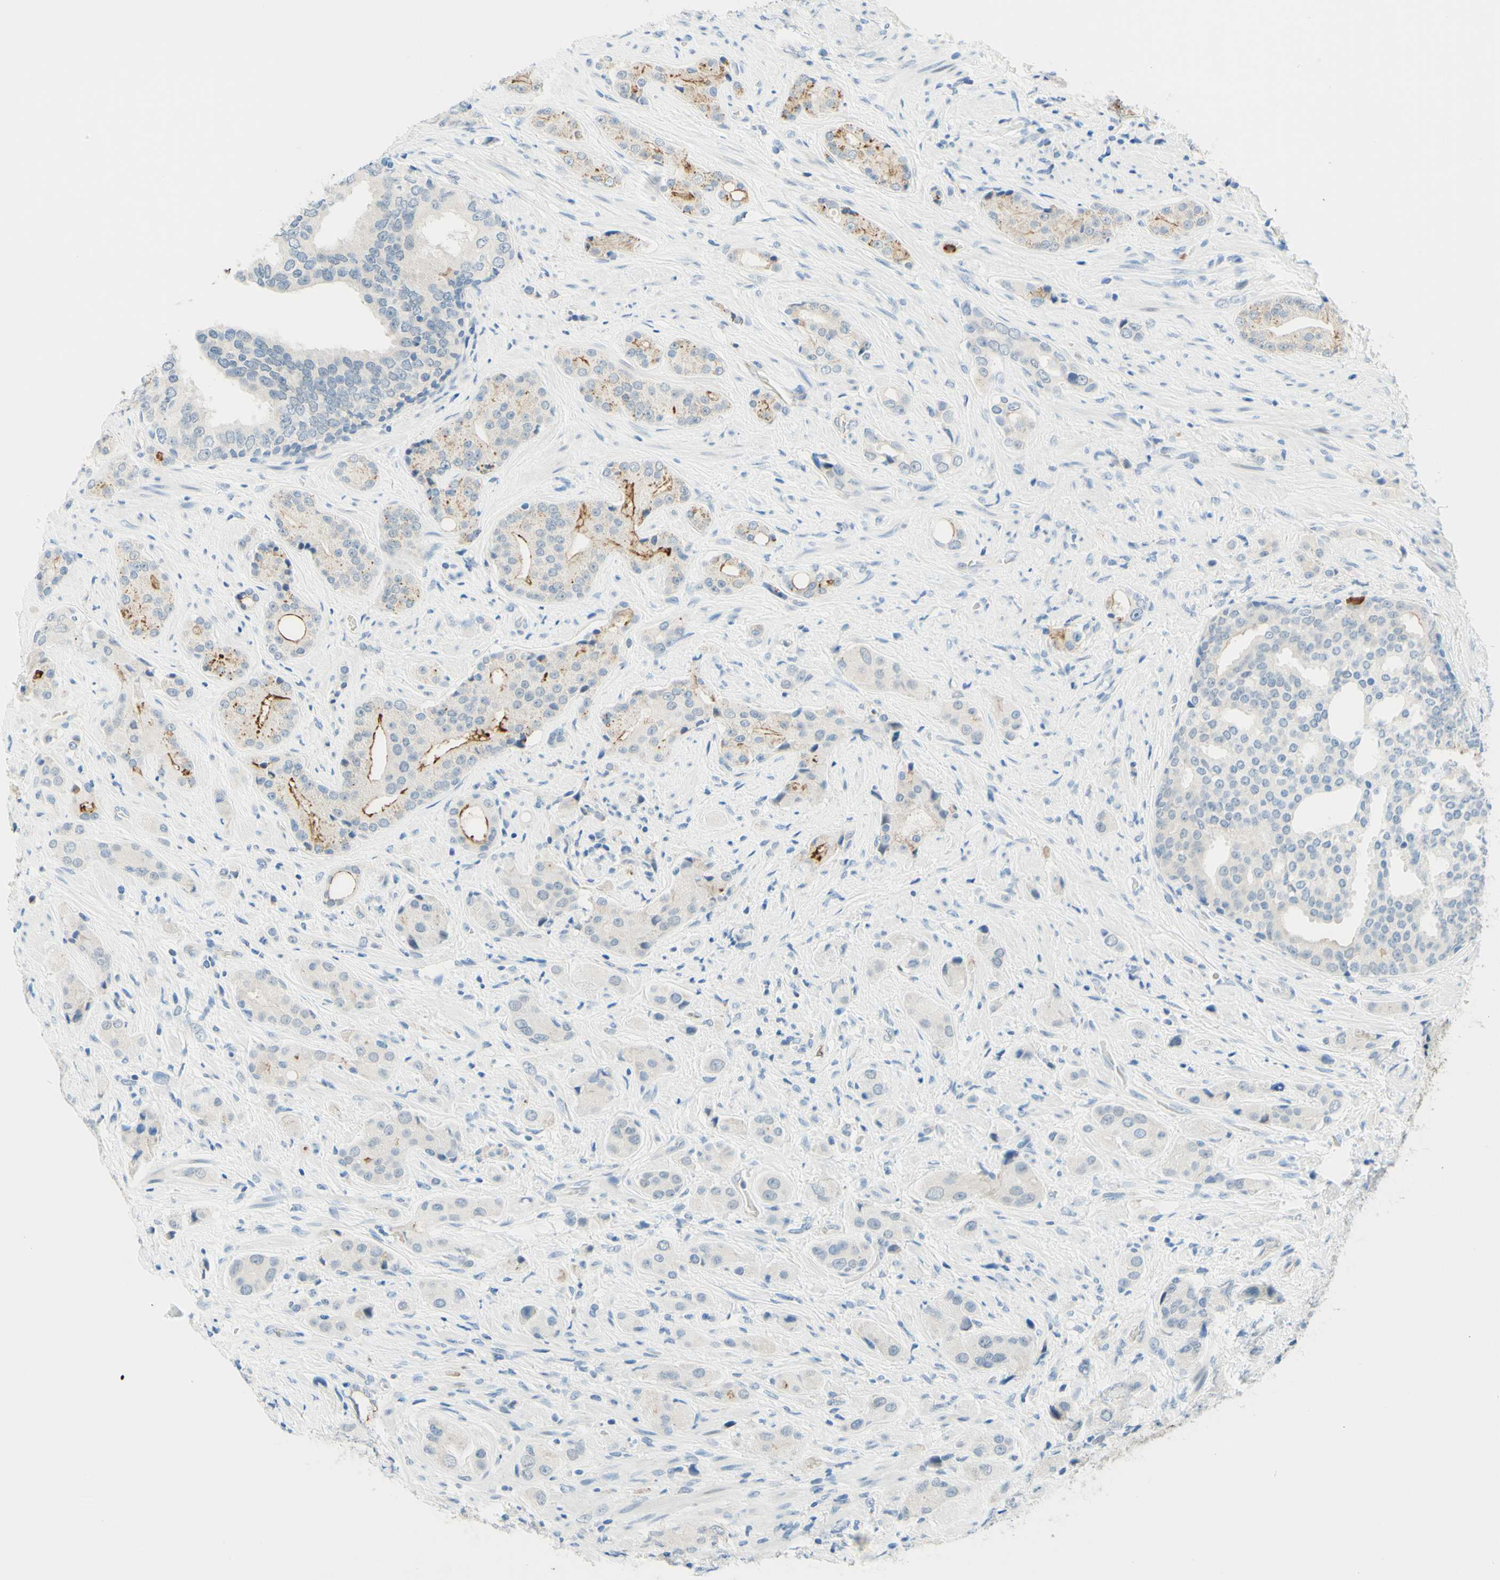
{"staining": {"intensity": "weak", "quantity": "25%-75%", "location": "cytoplasmic/membranous"}, "tissue": "prostate cancer", "cell_type": "Tumor cells", "image_type": "cancer", "snomed": [{"axis": "morphology", "description": "Adenocarcinoma, High grade"}, {"axis": "topography", "description": "Prostate"}], "caption": "Immunohistochemical staining of prostate adenocarcinoma (high-grade) demonstrates low levels of weak cytoplasmic/membranous protein positivity in about 25%-75% of tumor cells.", "gene": "TREM2", "patient": {"sex": "male", "age": 71}}